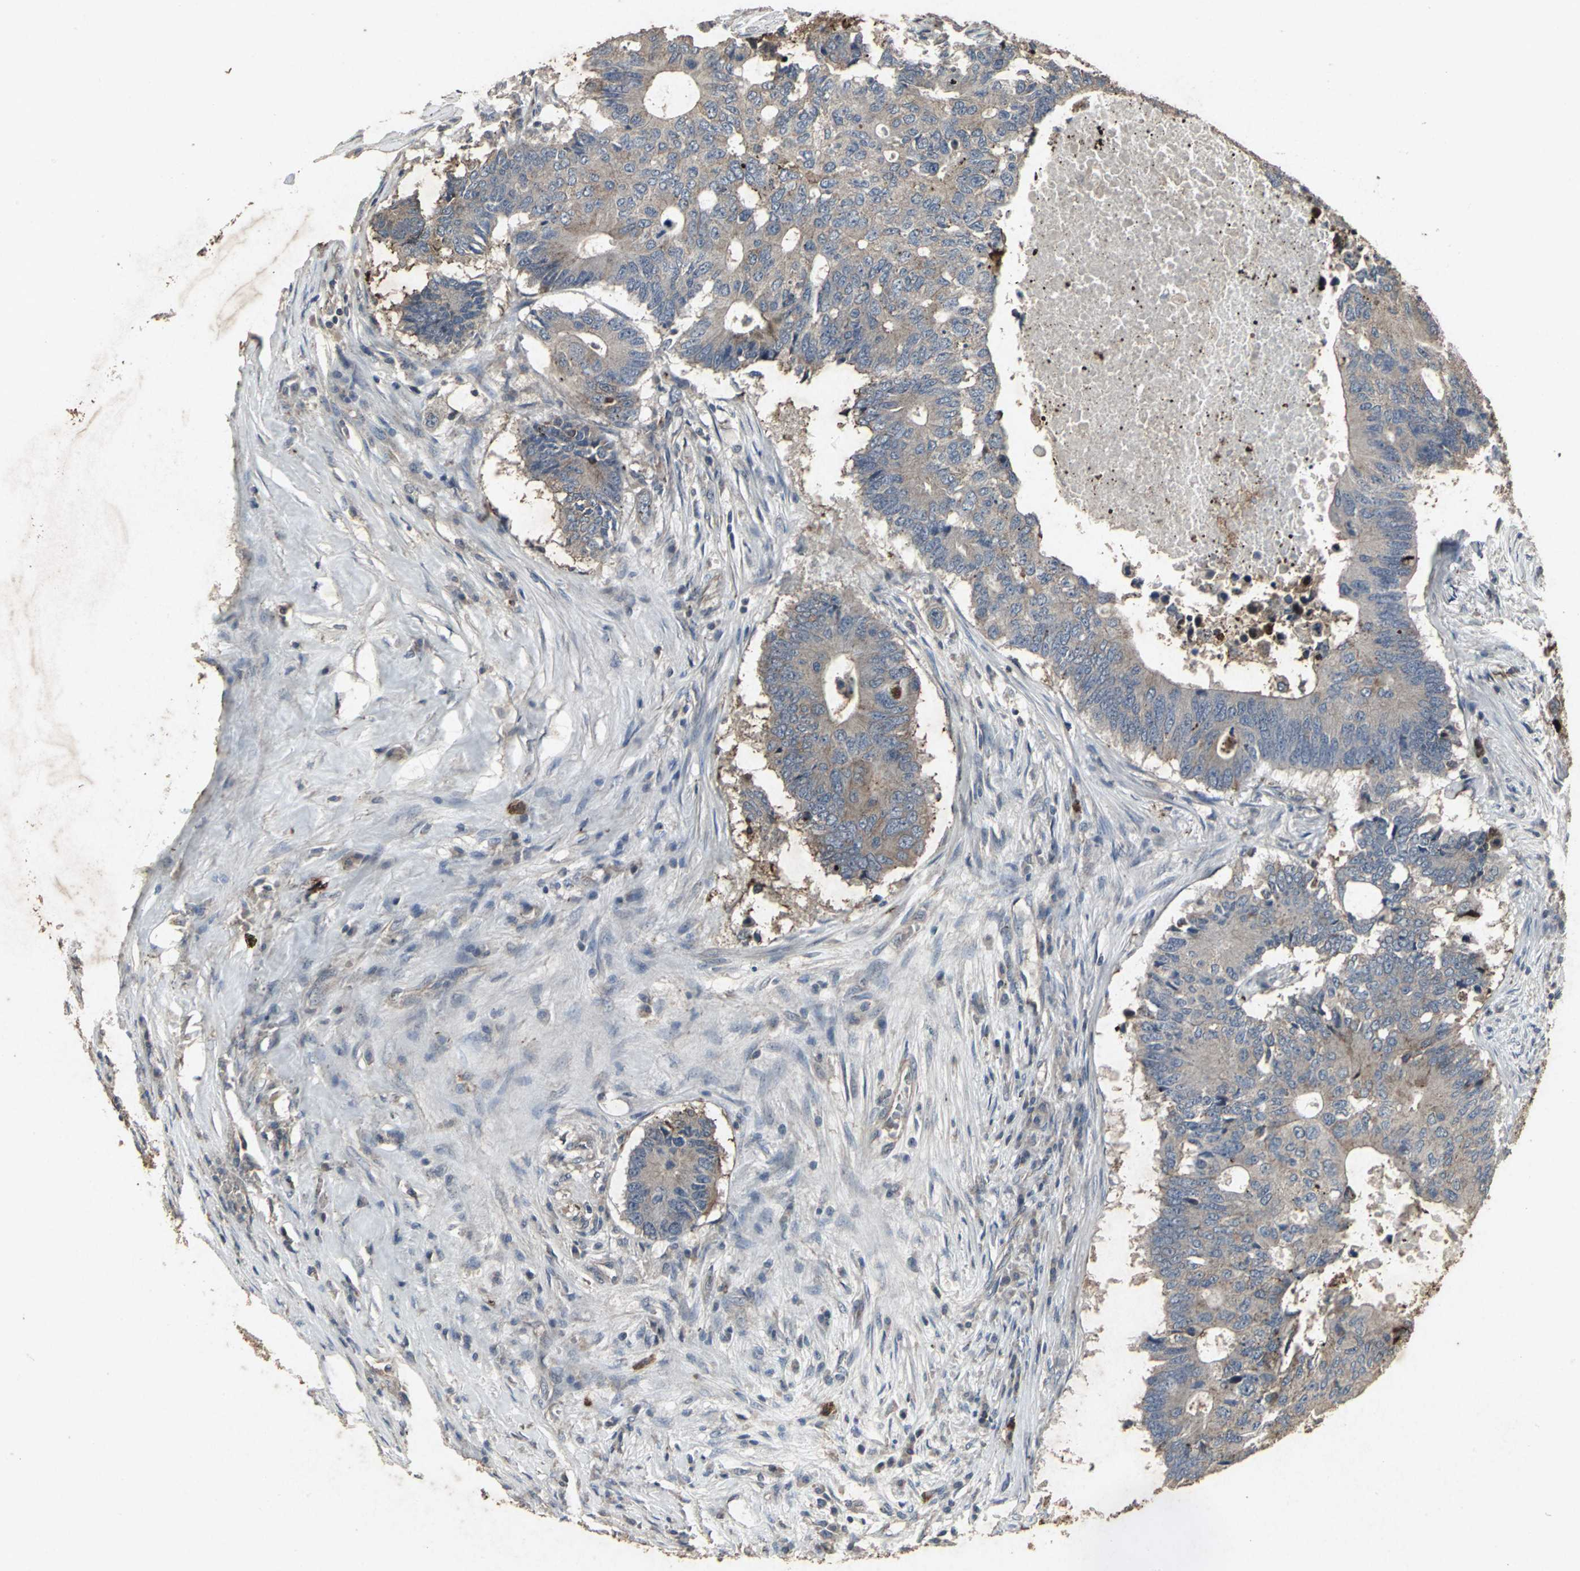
{"staining": {"intensity": "weak", "quantity": ">75%", "location": "cytoplasmic/membranous"}, "tissue": "colorectal cancer", "cell_type": "Tumor cells", "image_type": "cancer", "snomed": [{"axis": "morphology", "description": "Adenocarcinoma, NOS"}, {"axis": "topography", "description": "Colon"}], "caption": "Protein expression analysis of human colorectal cancer (adenocarcinoma) reveals weak cytoplasmic/membranous expression in about >75% of tumor cells.", "gene": "CCR9", "patient": {"sex": "male", "age": 71}}